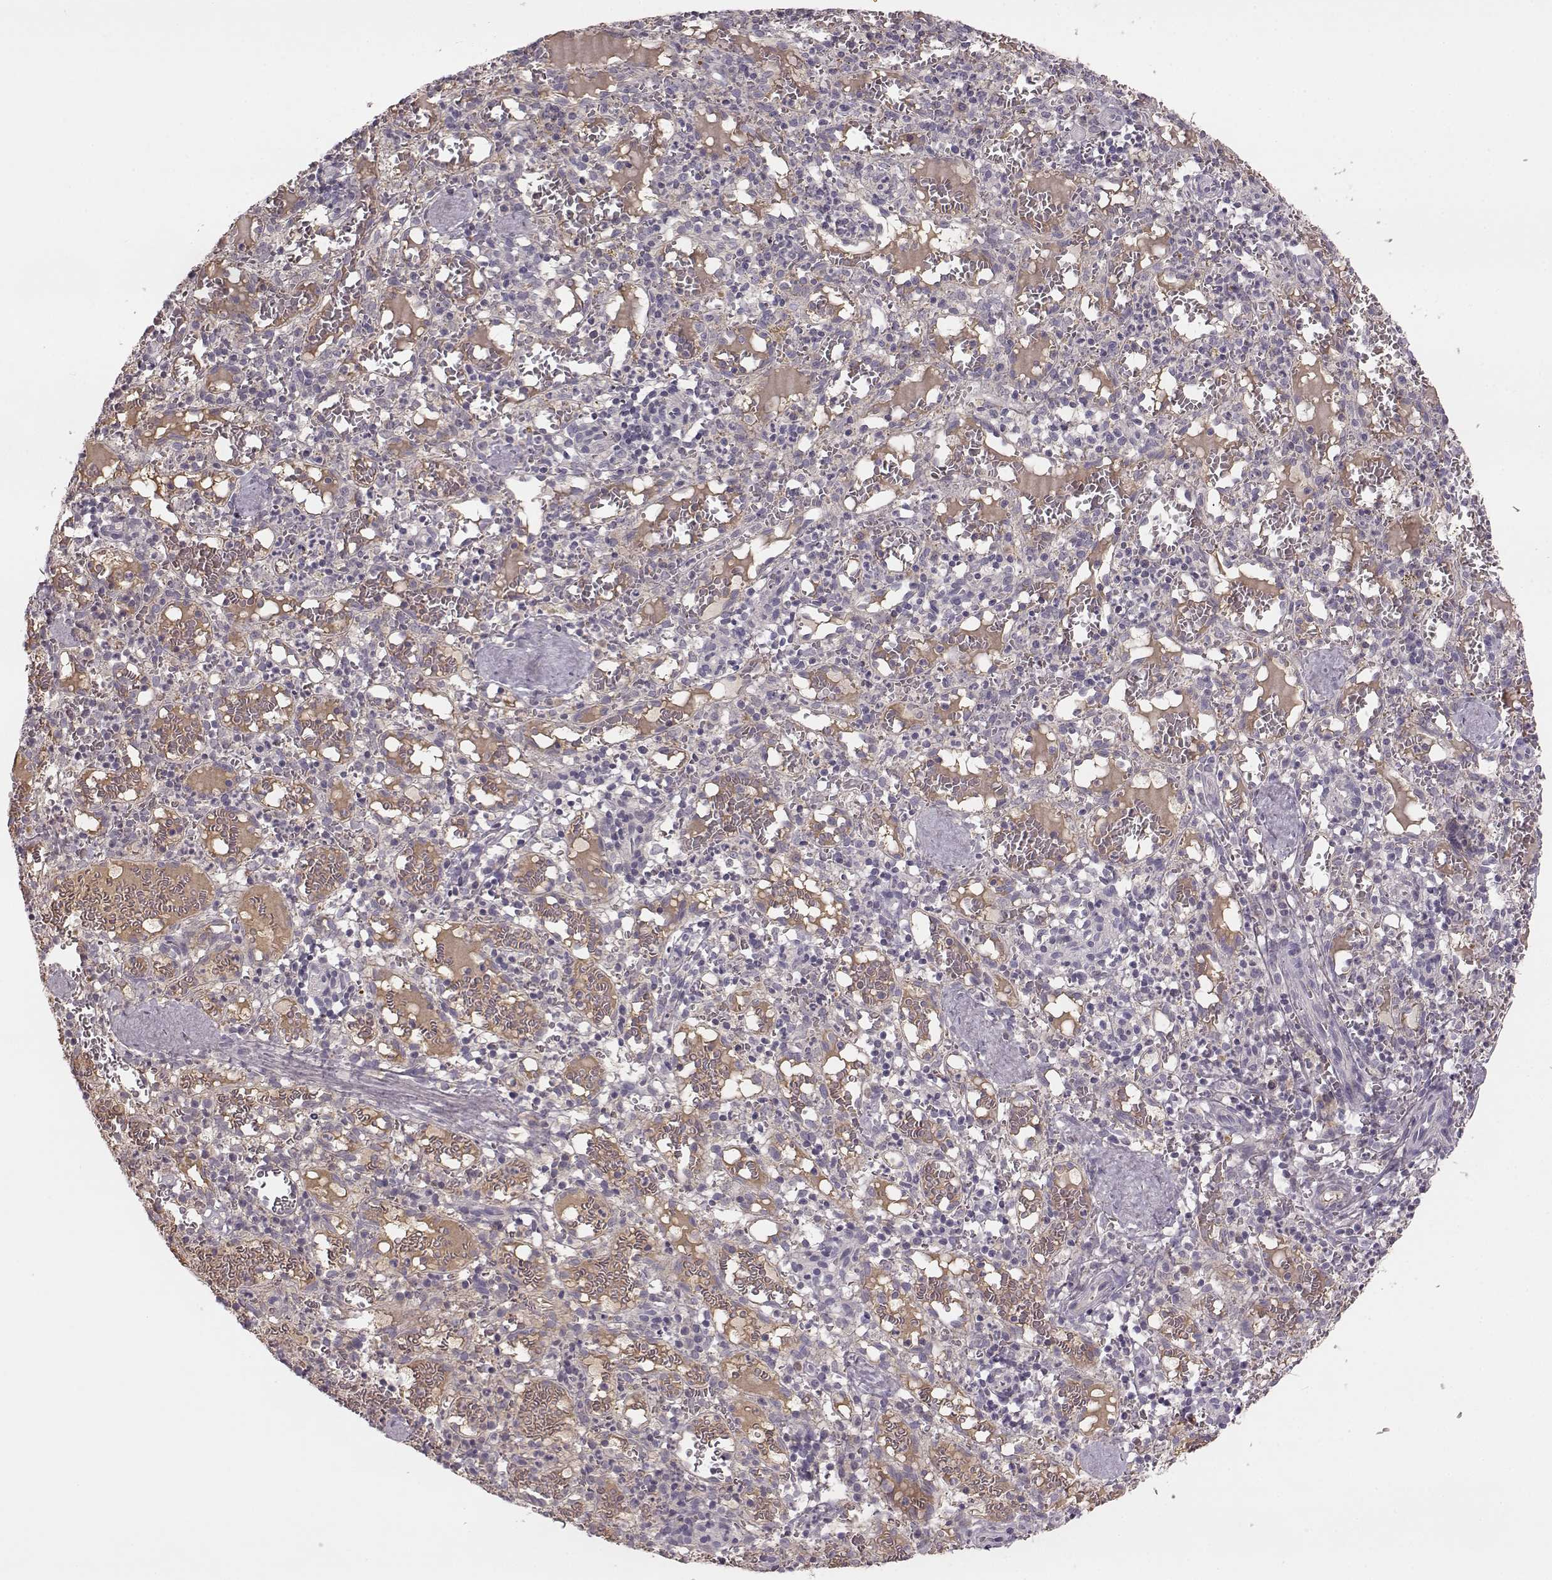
{"staining": {"intensity": "negative", "quantity": "none", "location": "none"}, "tissue": "spleen", "cell_type": "Cells in red pulp", "image_type": "normal", "snomed": [{"axis": "morphology", "description": "Normal tissue, NOS"}, {"axis": "topography", "description": "Spleen"}], "caption": "An IHC photomicrograph of unremarkable spleen is shown. There is no staining in cells in red pulp of spleen. (Immunohistochemistry (ihc), brightfield microscopy, high magnification).", "gene": "YJEFN3", "patient": {"sex": "male", "age": 11}}